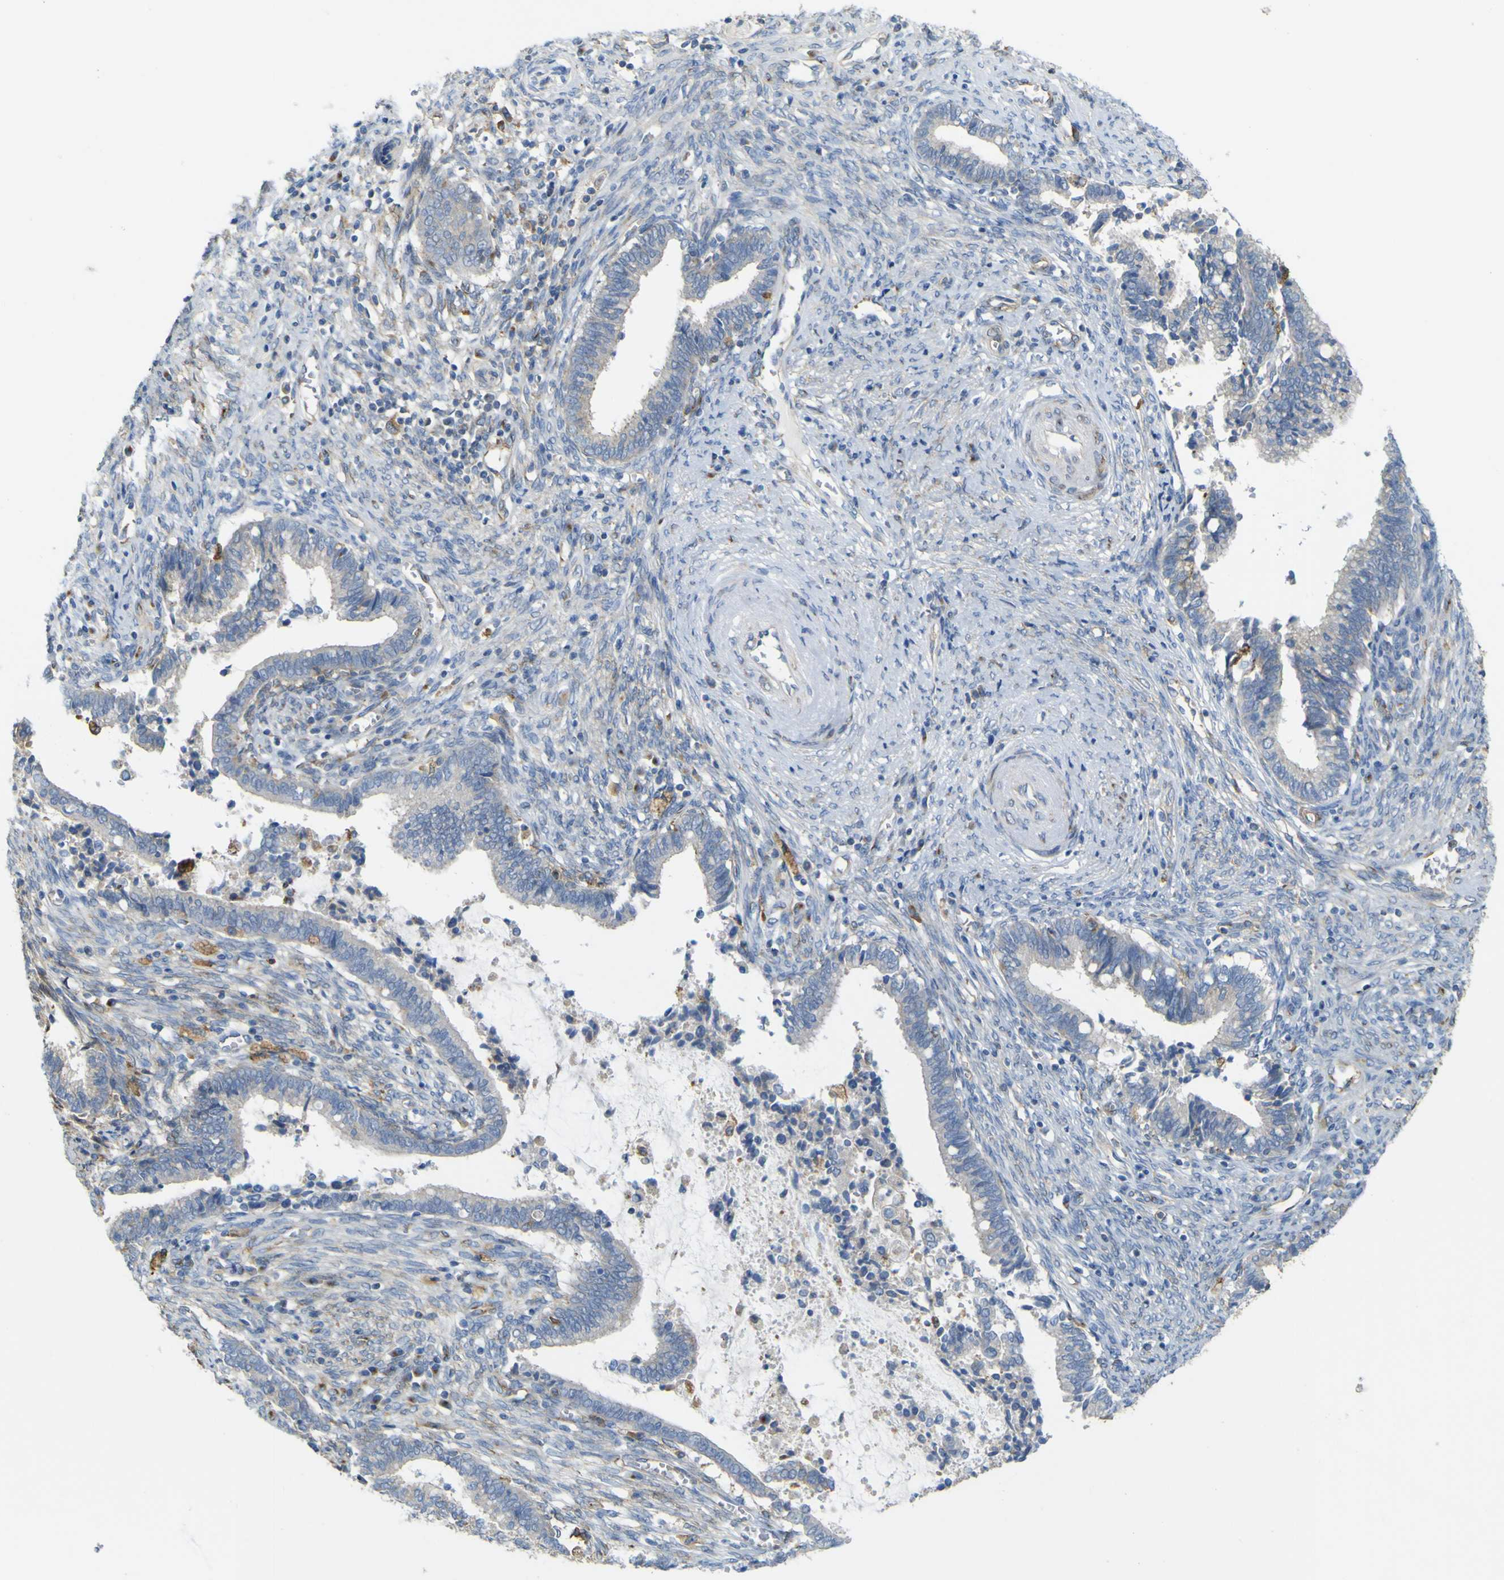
{"staining": {"intensity": "negative", "quantity": "none", "location": "none"}, "tissue": "cervical cancer", "cell_type": "Tumor cells", "image_type": "cancer", "snomed": [{"axis": "morphology", "description": "Adenocarcinoma, NOS"}, {"axis": "topography", "description": "Cervix"}], "caption": "Adenocarcinoma (cervical) stained for a protein using IHC displays no positivity tumor cells.", "gene": "IGF2R", "patient": {"sex": "female", "age": 44}}